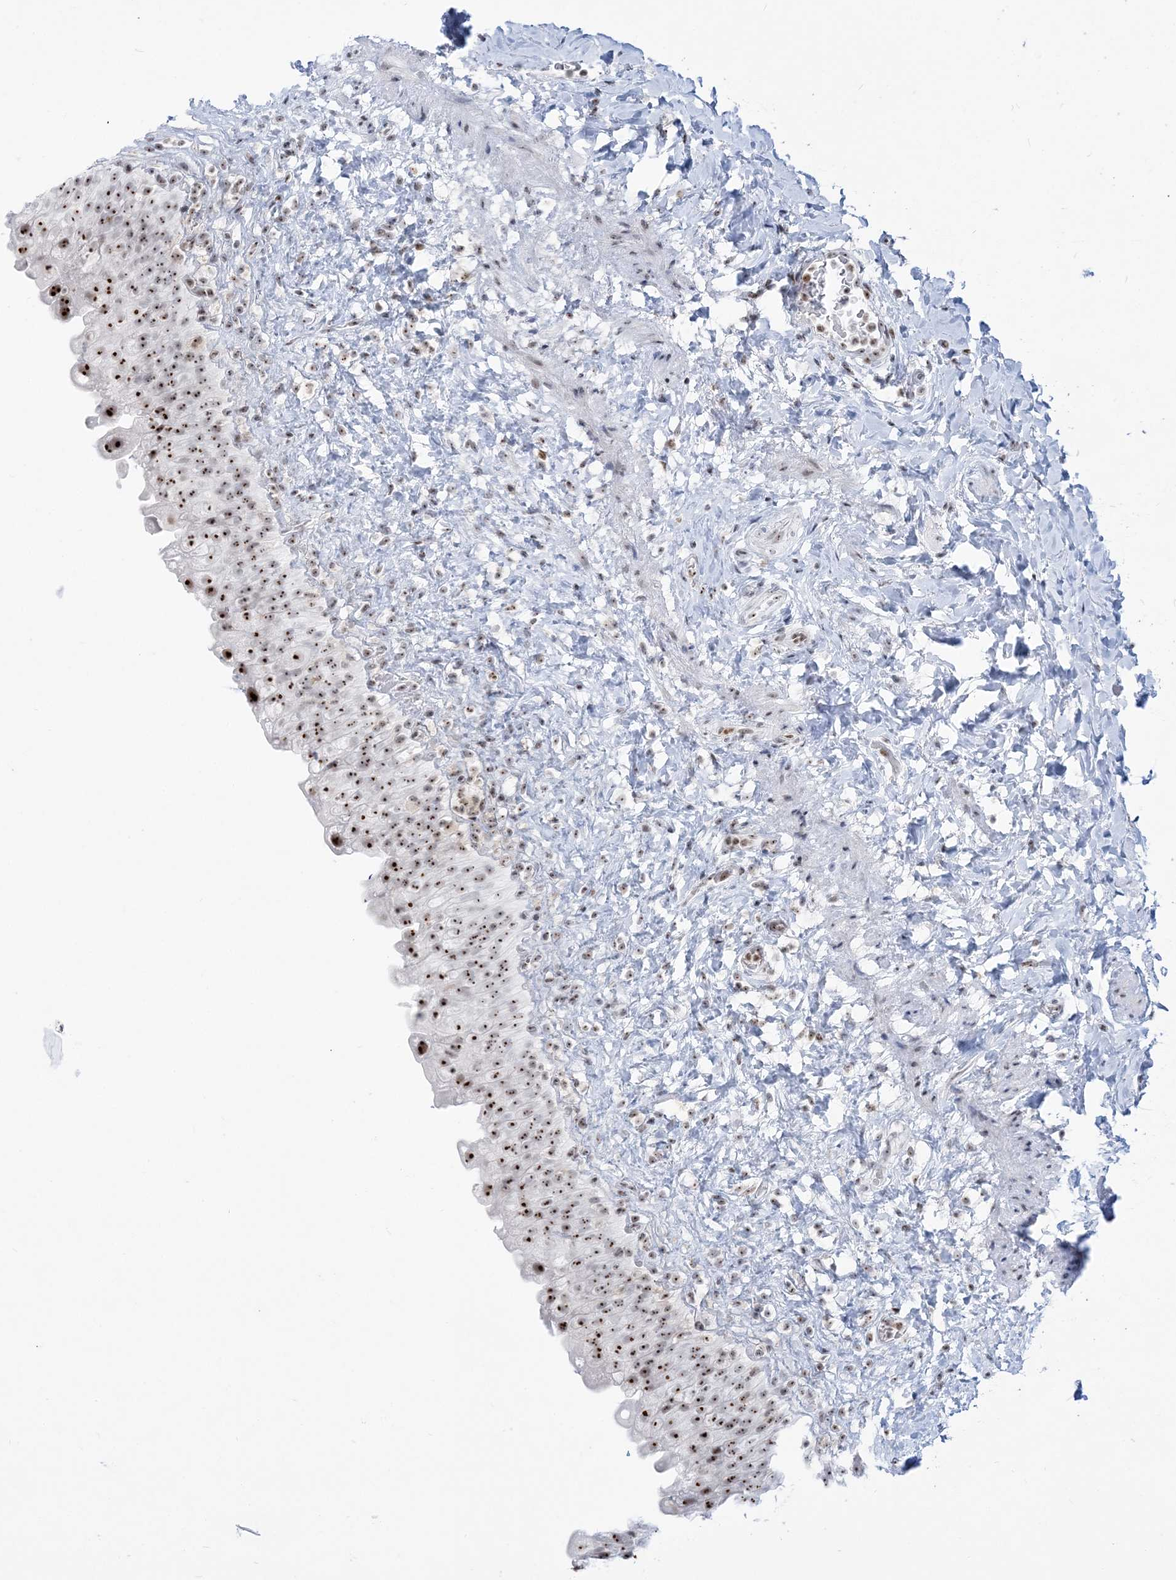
{"staining": {"intensity": "strong", "quantity": ">75%", "location": "nuclear"}, "tissue": "urinary bladder", "cell_type": "Urothelial cells", "image_type": "normal", "snomed": [{"axis": "morphology", "description": "Normal tissue, NOS"}, {"axis": "topography", "description": "Urinary bladder"}], "caption": "Immunohistochemistry (IHC) staining of unremarkable urinary bladder, which demonstrates high levels of strong nuclear positivity in about >75% of urothelial cells indicating strong nuclear protein positivity. The staining was performed using DAB (3,3'-diaminobenzidine) (brown) for protein detection and nuclei were counterstained in hematoxylin (blue).", "gene": "DDX21", "patient": {"sex": "female", "age": 27}}